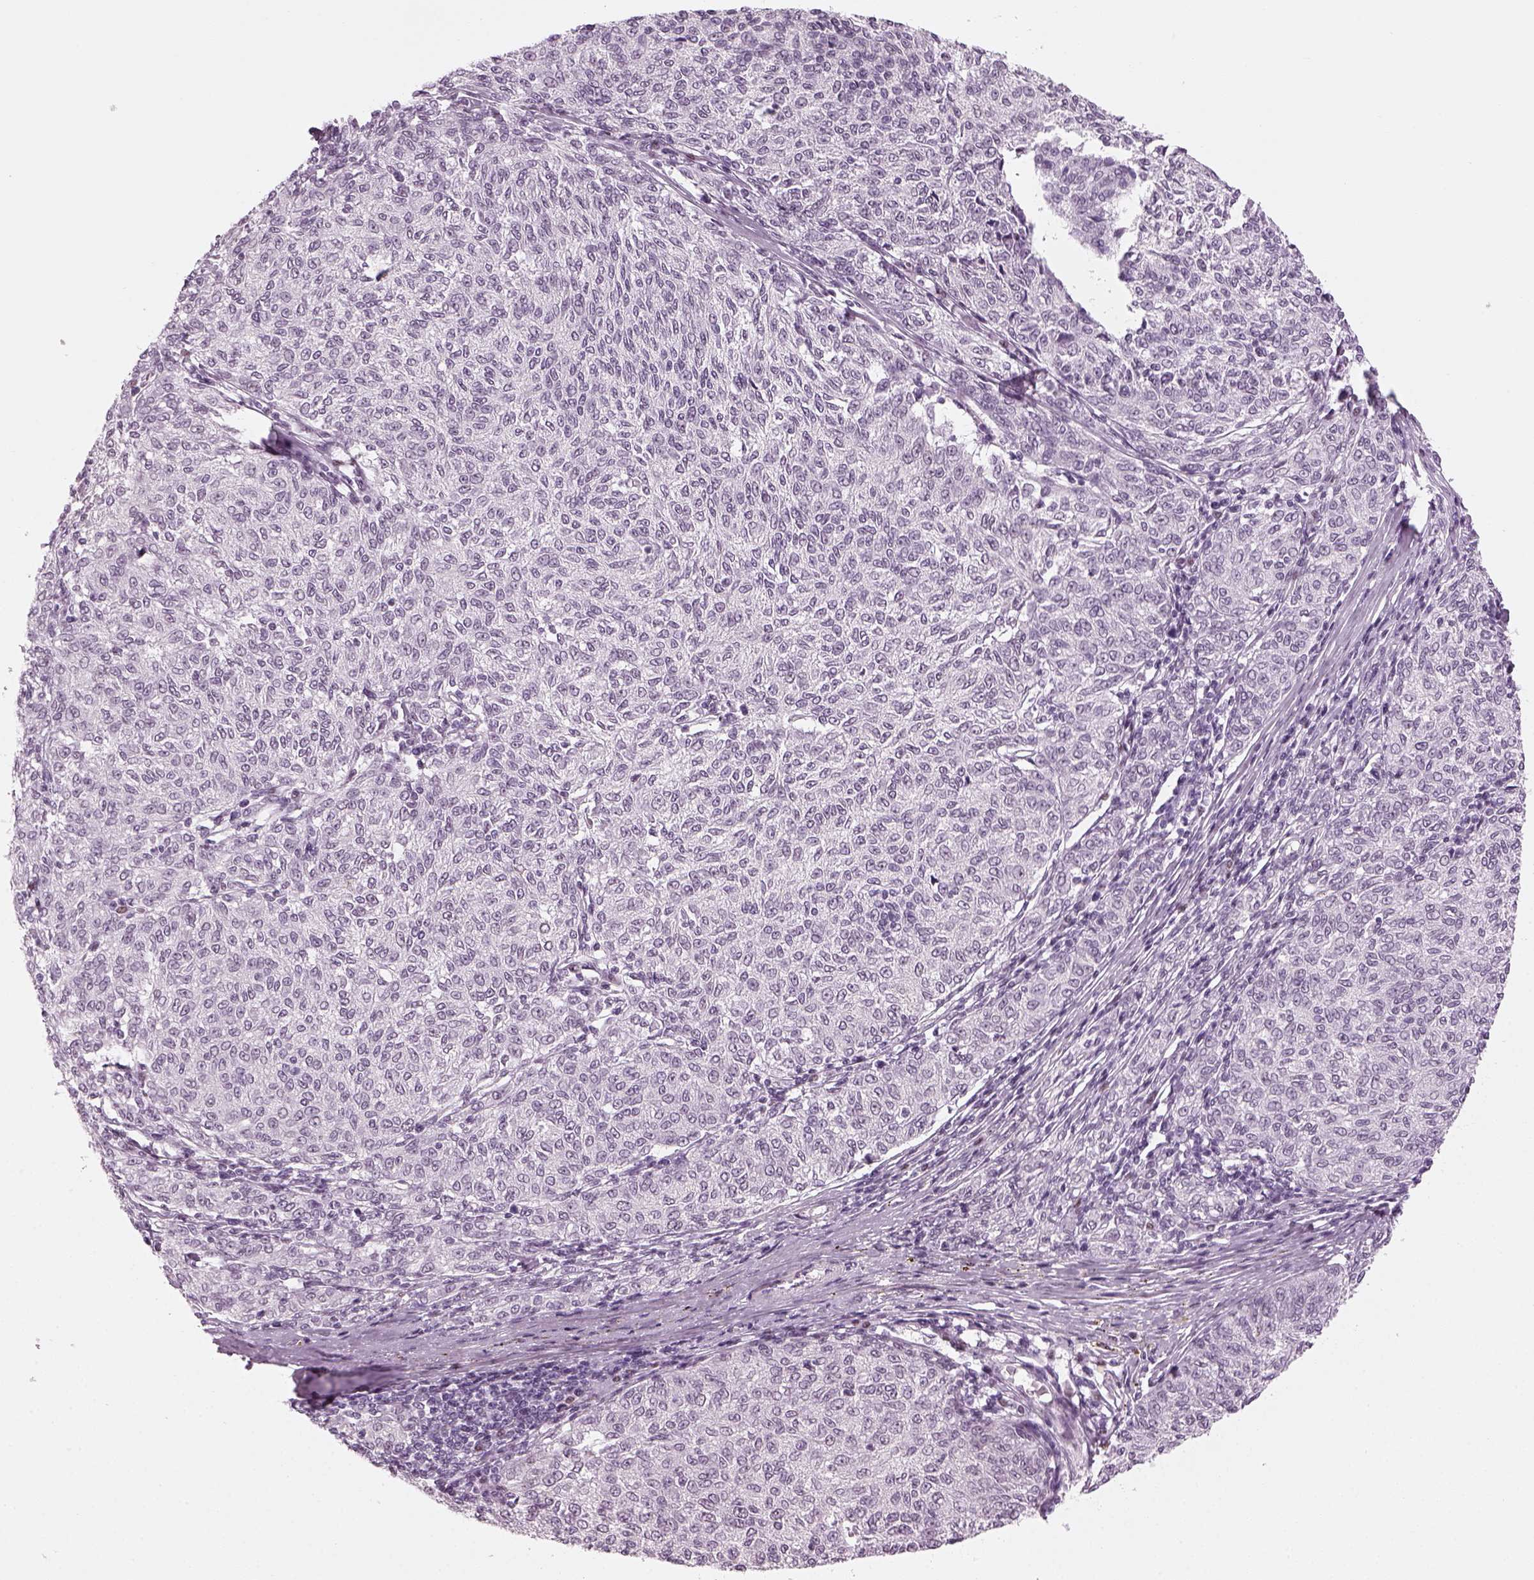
{"staining": {"intensity": "negative", "quantity": "none", "location": "none"}, "tissue": "melanoma", "cell_type": "Tumor cells", "image_type": "cancer", "snomed": [{"axis": "morphology", "description": "Malignant melanoma, NOS"}, {"axis": "topography", "description": "Skin"}], "caption": "IHC image of malignant melanoma stained for a protein (brown), which exhibits no staining in tumor cells.", "gene": "KCNG2", "patient": {"sex": "female", "age": 72}}